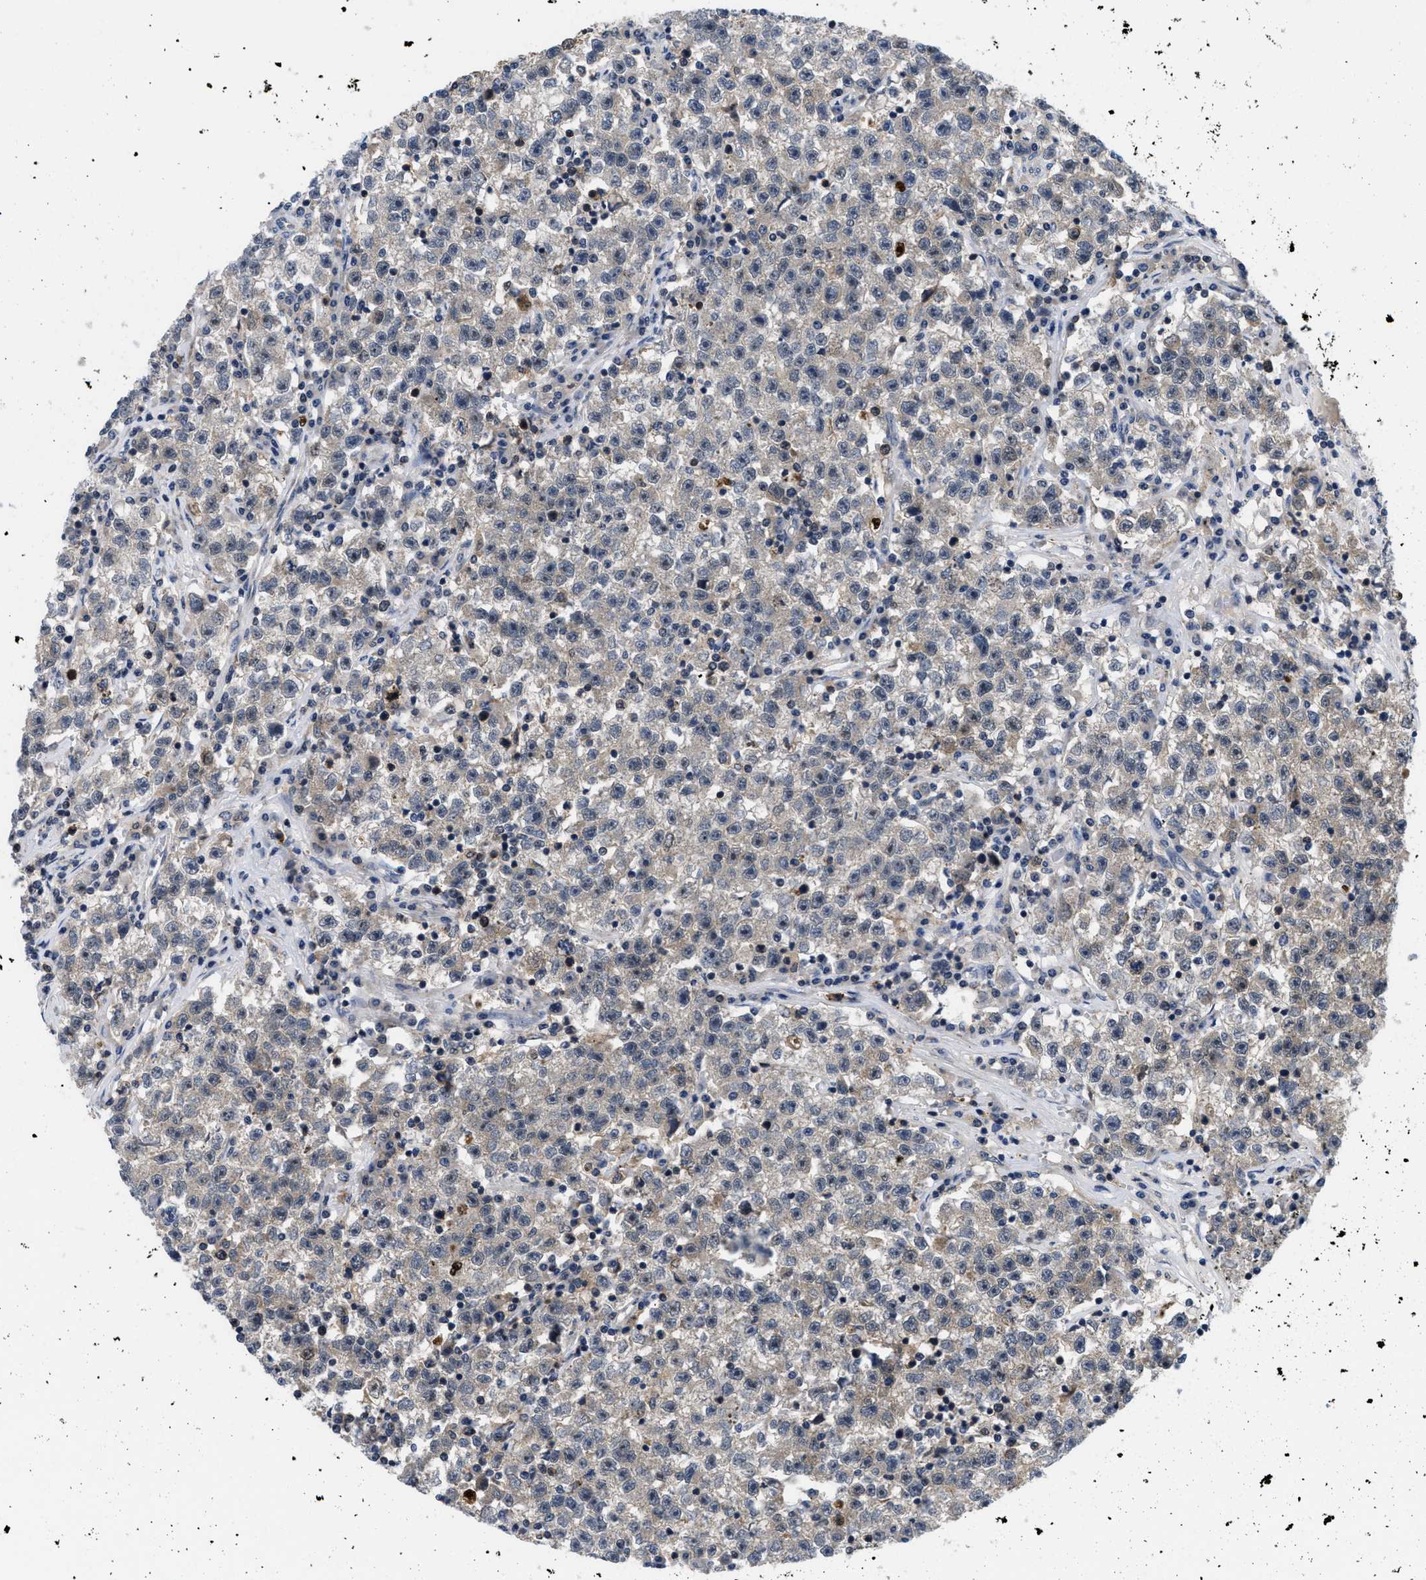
{"staining": {"intensity": "weak", "quantity": "25%-75%", "location": "cytoplasmic/membranous"}, "tissue": "testis cancer", "cell_type": "Tumor cells", "image_type": "cancer", "snomed": [{"axis": "morphology", "description": "Seminoma, NOS"}, {"axis": "topography", "description": "Testis"}], "caption": "A high-resolution micrograph shows immunohistochemistry staining of testis seminoma, which shows weak cytoplasmic/membranous positivity in about 25%-75% of tumor cells.", "gene": "PITHD1", "patient": {"sex": "male", "age": 22}}